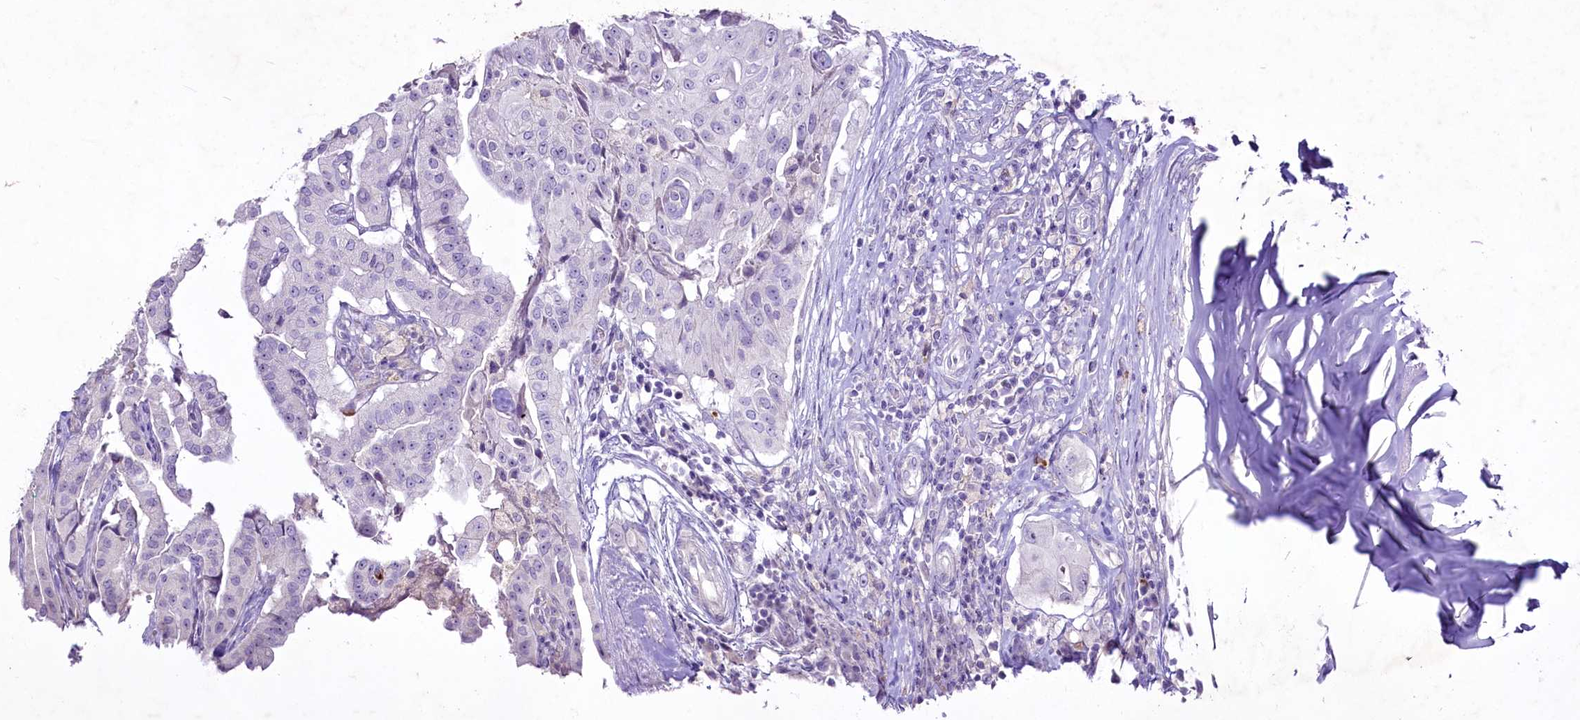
{"staining": {"intensity": "negative", "quantity": "none", "location": "none"}, "tissue": "thyroid cancer", "cell_type": "Tumor cells", "image_type": "cancer", "snomed": [{"axis": "morphology", "description": "Papillary adenocarcinoma, NOS"}, {"axis": "topography", "description": "Thyroid gland"}], "caption": "Tumor cells are negative for protein expression in human thyroid papillary adenocarcinoma. (Immunohistochemistry (ihc), brightfield microscopy, high magnification).", "gene": "FAM209B", "patient": {"sex": "female", "age": 59}}